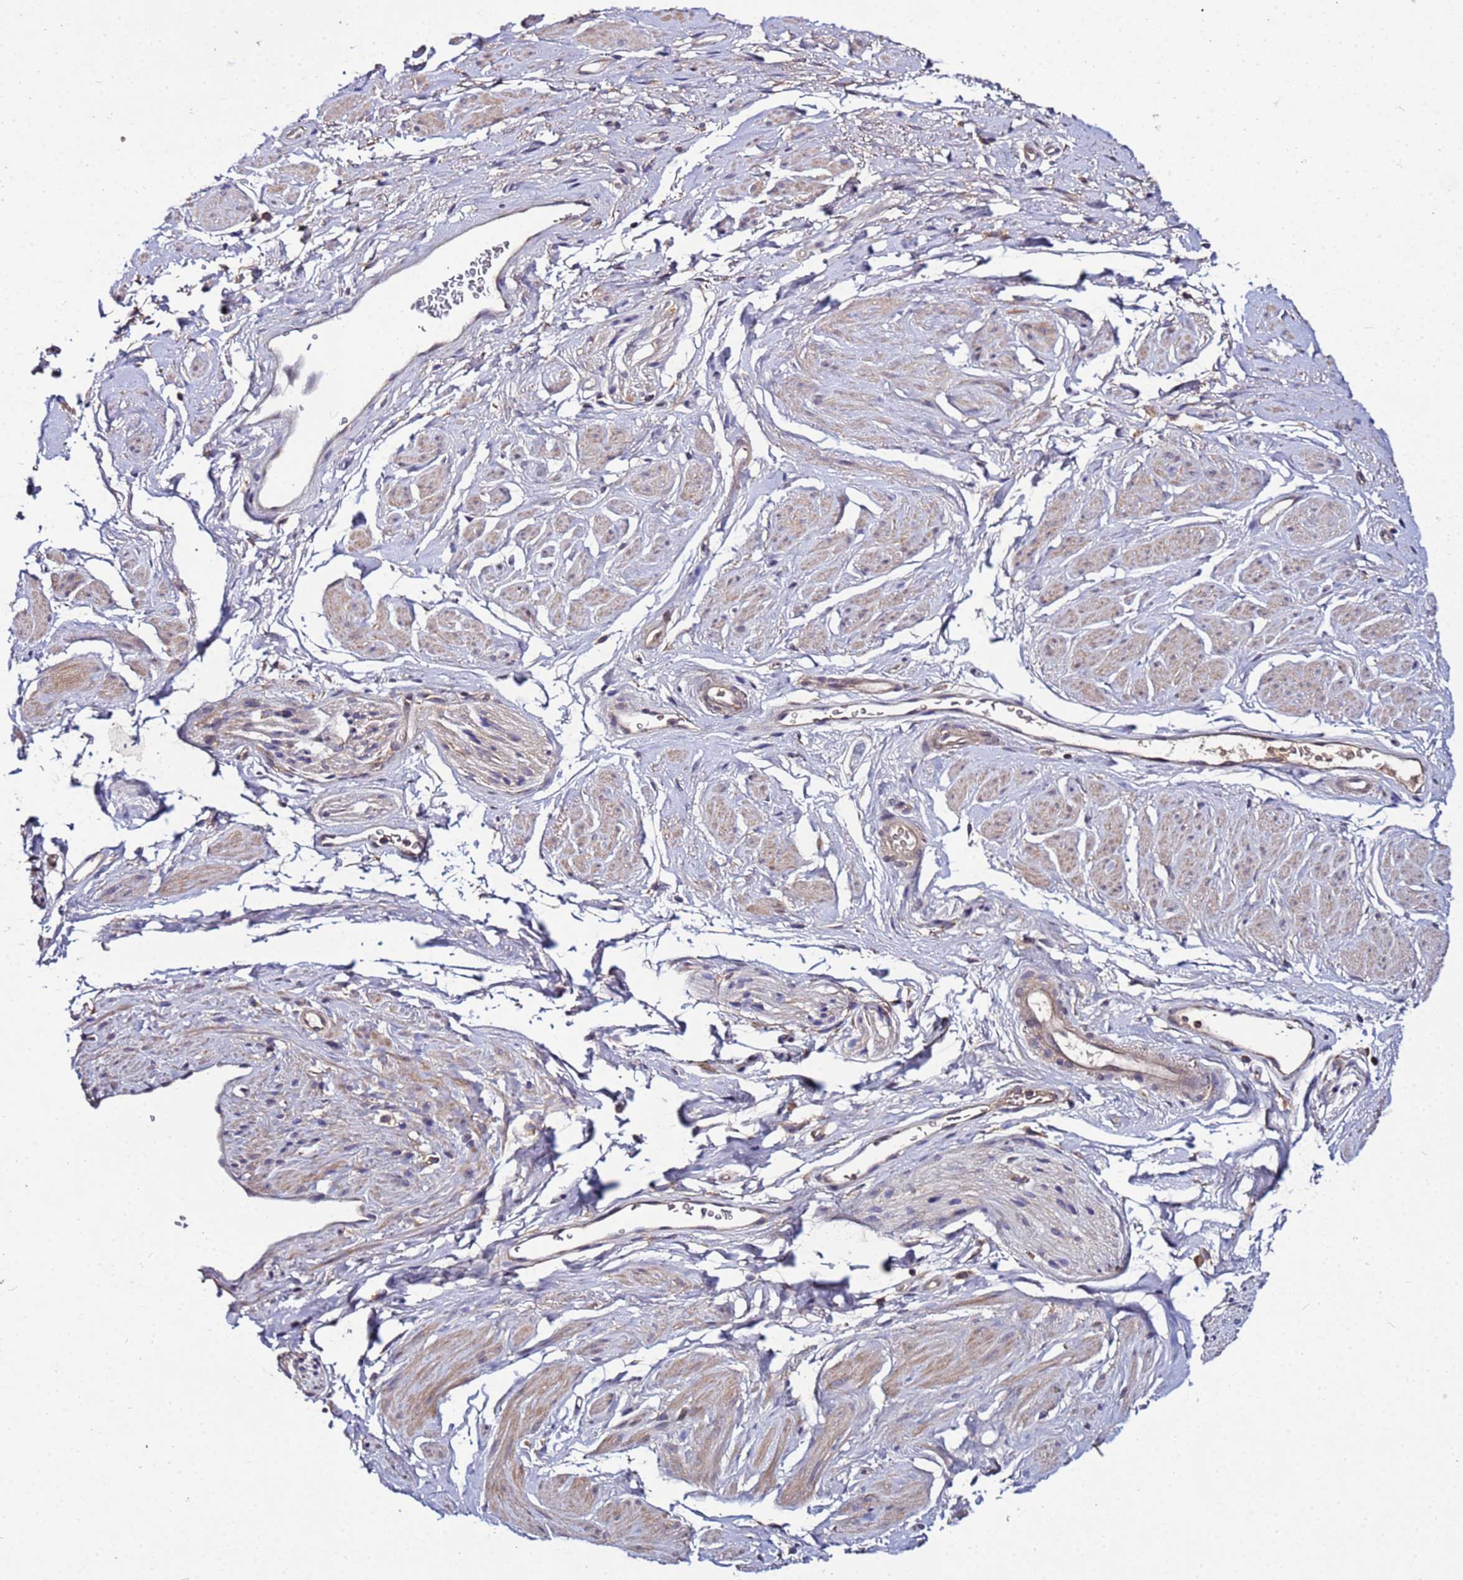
{"staining": {"intensity": "negative", "quantity": "none", "location": "none"}, "tissue": "adipose tissue", "cell_type": "Adipocytes", "image_type": "normal", "snomed": [{"axis": "morphology", "description": "Normal tissue, NOS"}, {"axis": "morphology", "description": "Adenocarcinoma, NOS"}, {"axis": "topography", "description": "Rectum"}, {"axis": "topography", "description": "Vagina"}, {"axis": "topography", "description": "Peripheral nerve tissue"}], "caption": "High magnification brightfield microscopy of benign adipose tissue stained with DAB (3,3'-diaminobenzidine) (brown) and counterstained with hematoxylin (blue): adipocytes show no significant staining. The staining was performed using DAB to visualize the protein expression in brown, while the nuclei were stained in blue with hematoxylin (Magnification: 20x).", "gene": "GSPT2", "patient": {"sex": "female", "age": 71}}